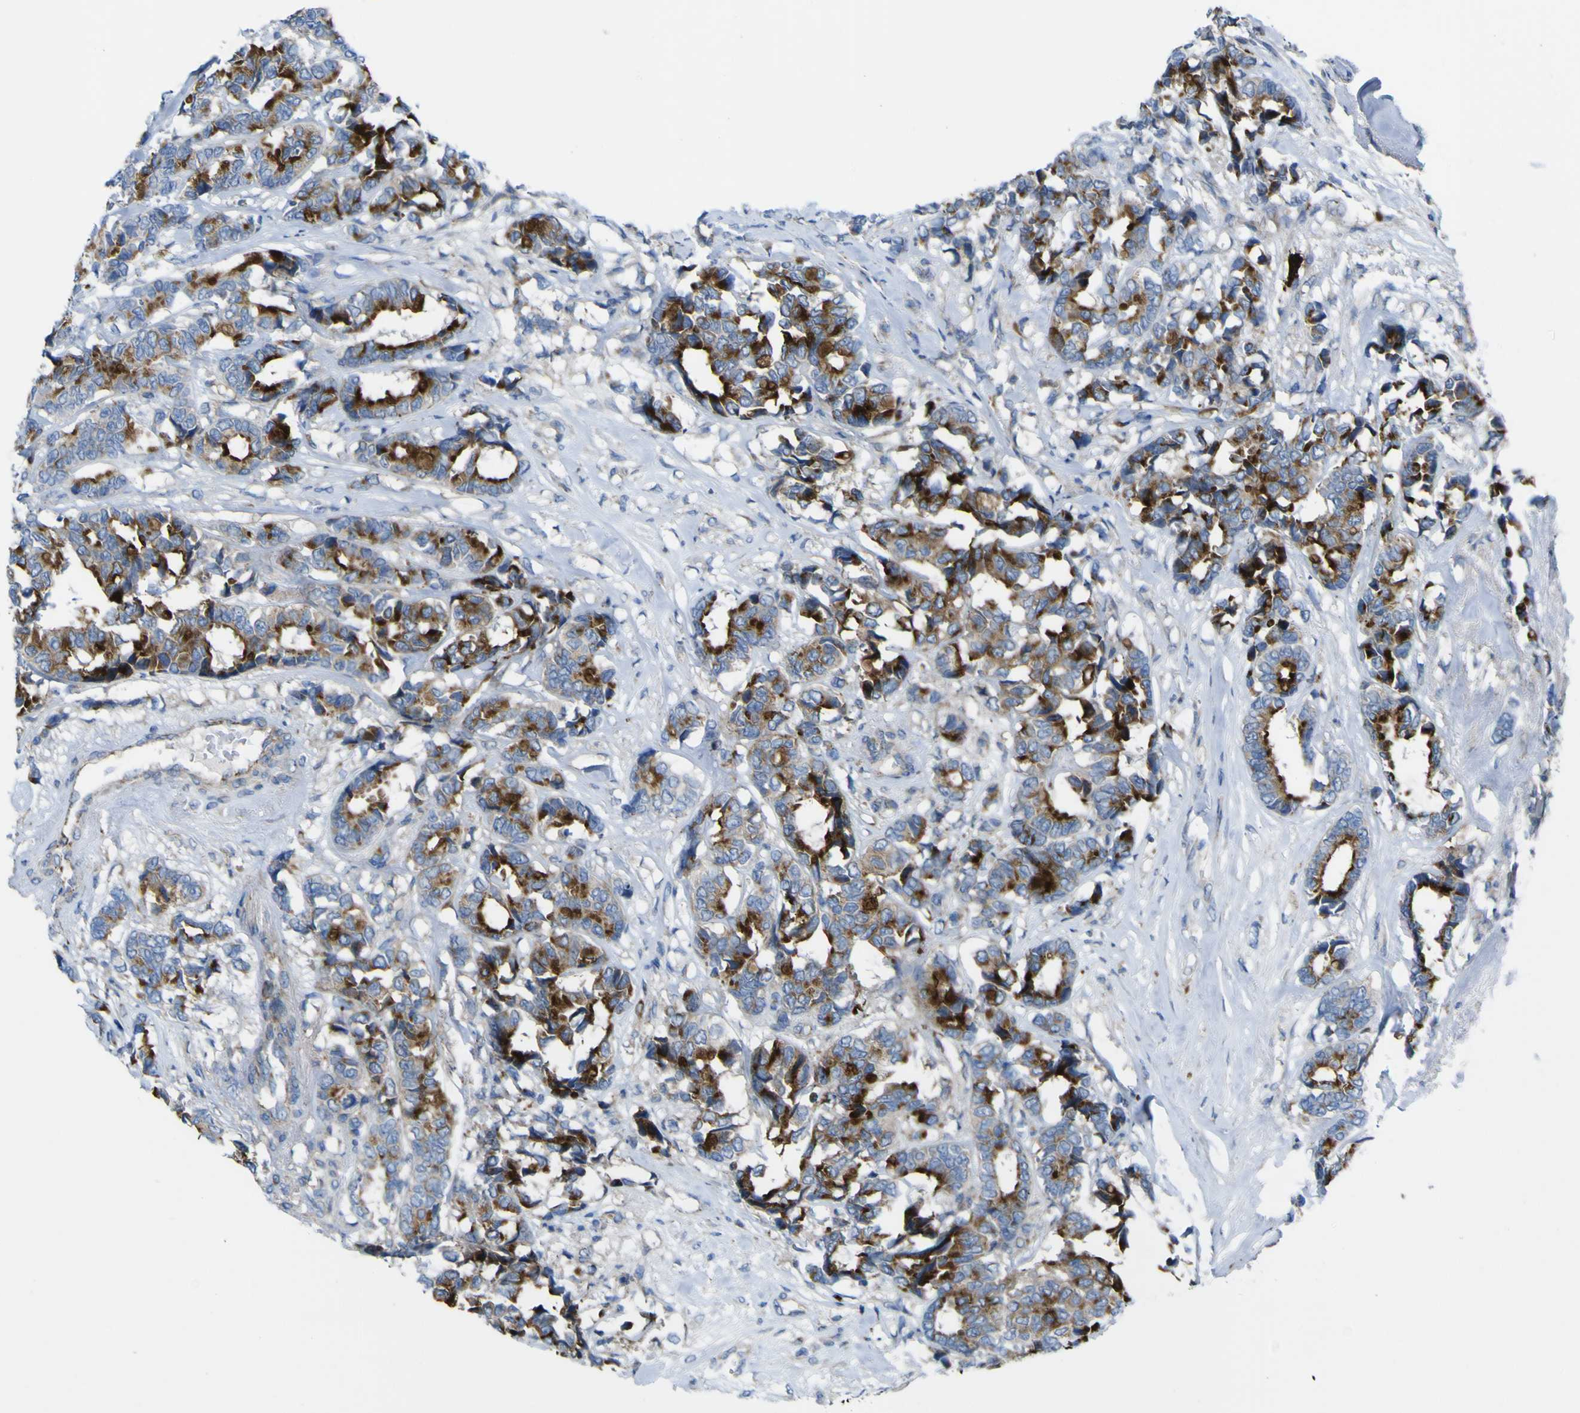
{"staining": {"intensity": "strong", "quantity": ">75%", "location": "cytoplasmic/membranous"}, "tissue": "breast cancer", "cell_type": "Tumor cells", "image_type": "cancer", "snomed": [{"axis": "morphology", "description": "Duct carcinoma"}, {"axis": "topography", "description": "Breast"}], "caption": "Immunohistochemical staining of breast intraductal carcinoma shows high levels of strong cytoplasmic/membranous positivity in about >75% of tumor cells. (Brightfield microscopy of DAB IHC at high magnification).", "gene": "CST3", "patient": {"sex": "female", "age": 87}}